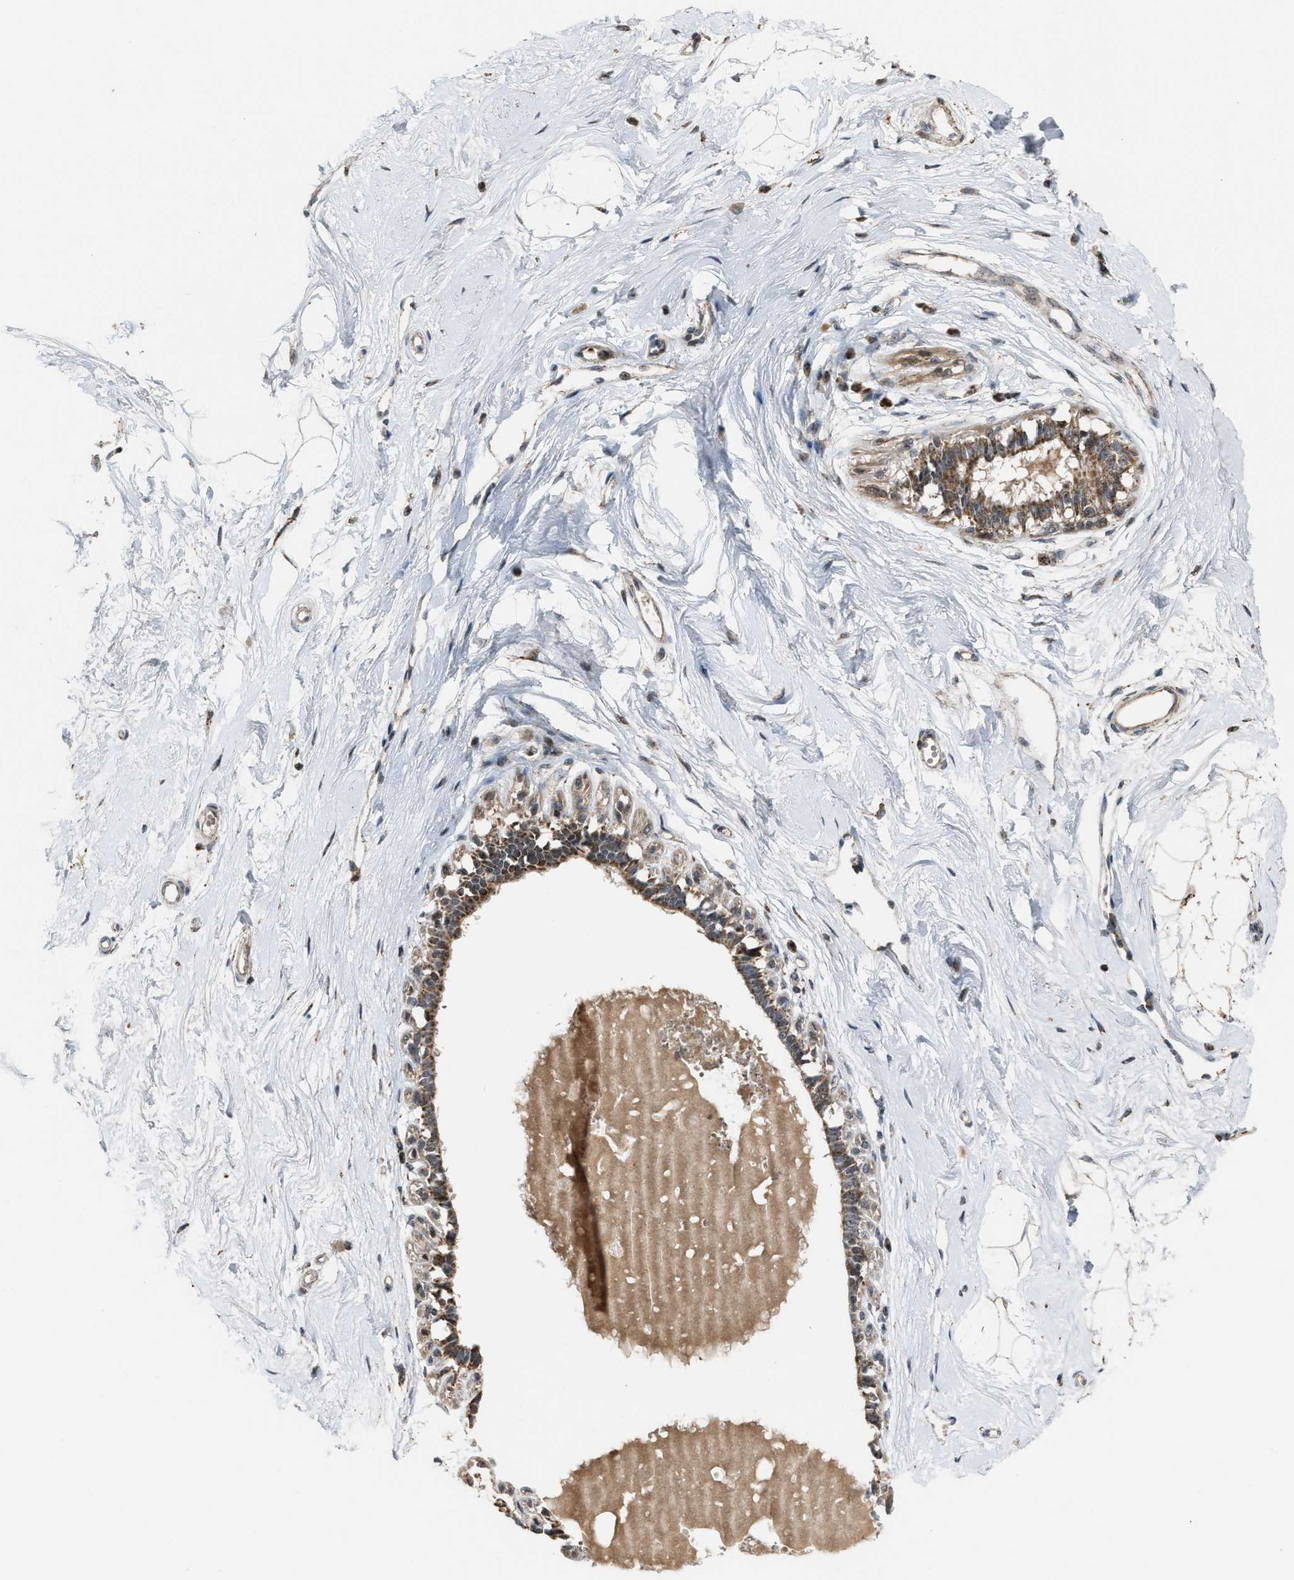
{"staining": {"intensity": "moderate", "quantity": "<25%", "location": "cytoplasmic/membranous"}, "tissue": "breast", "cell_type": "Adipocytes", "image_type": "normal", "snomed": [{"axis": "morphology", "description": "Normal tissue, NOS"}, {"axis": "topography", "description": "Breast"}], "caption": "IHC (DAB) staining of normal breast displays moderate cytoplasmic/membranous protein positivity in approximately <25% of adipocytes.", "gene": "CHN2", "patient": {"sex": "female", "age": 45}}